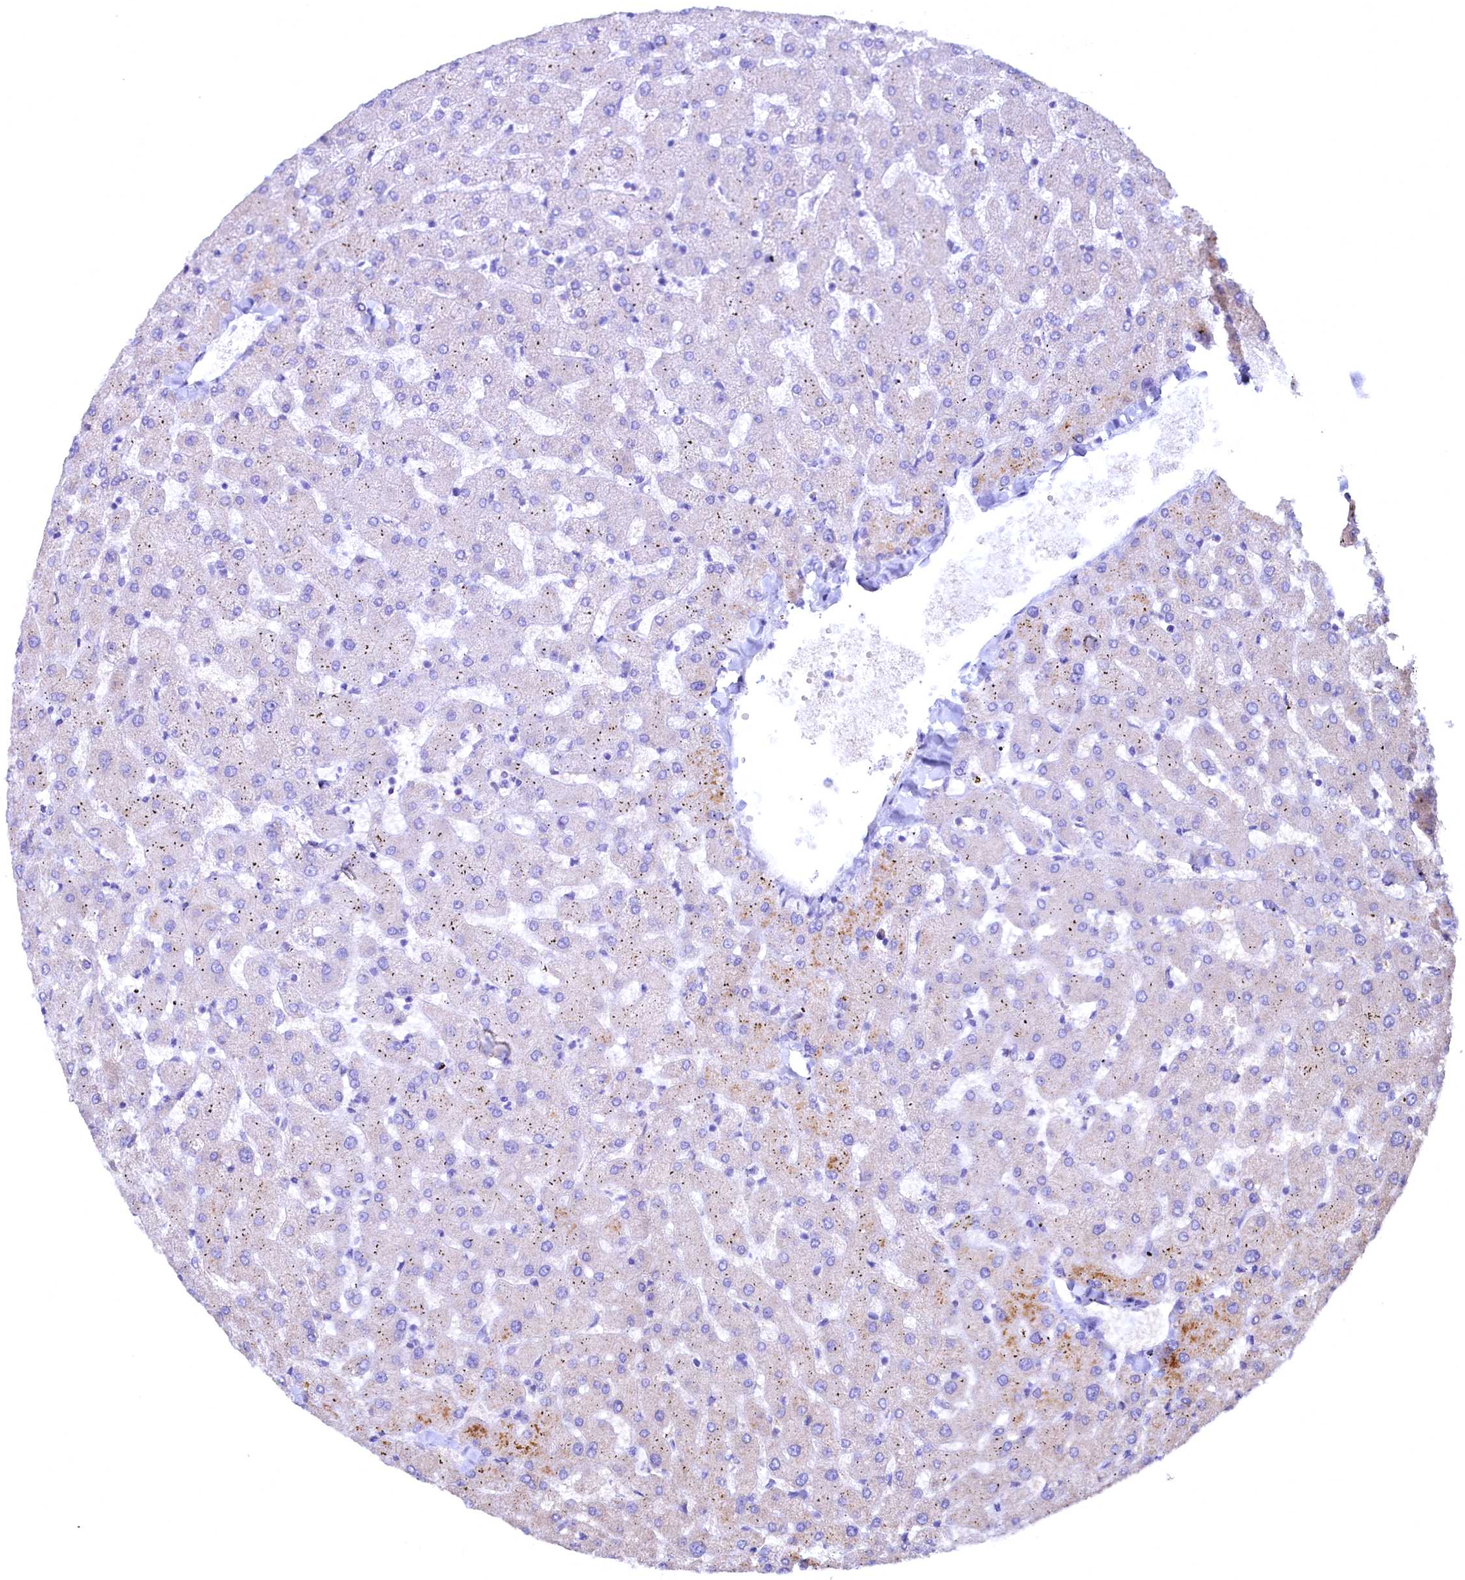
{"staining": {"intensity": "negative", "quantity": "none", "location": "none"}, "tissue": "liver", "cell_type": "Cholangiocytes", "image_type": "normal", "snomed": [{"axis": "morphology", "description": "Normal tissue, NOS"}, {"axis": "topography", "description": "Liver"}], "caption": "Immunohistochemical staining of benign liver exhibits no significant expression in cholangiocytes. (Stains: DAB (3,3'-diaminobenzidine) IHC with hematoxylin counter stain, Microscopy: brightfield microscopy at high magnification).", "gene": "FLYWCH2", "patient": {"sex": "female", "age": 63}}